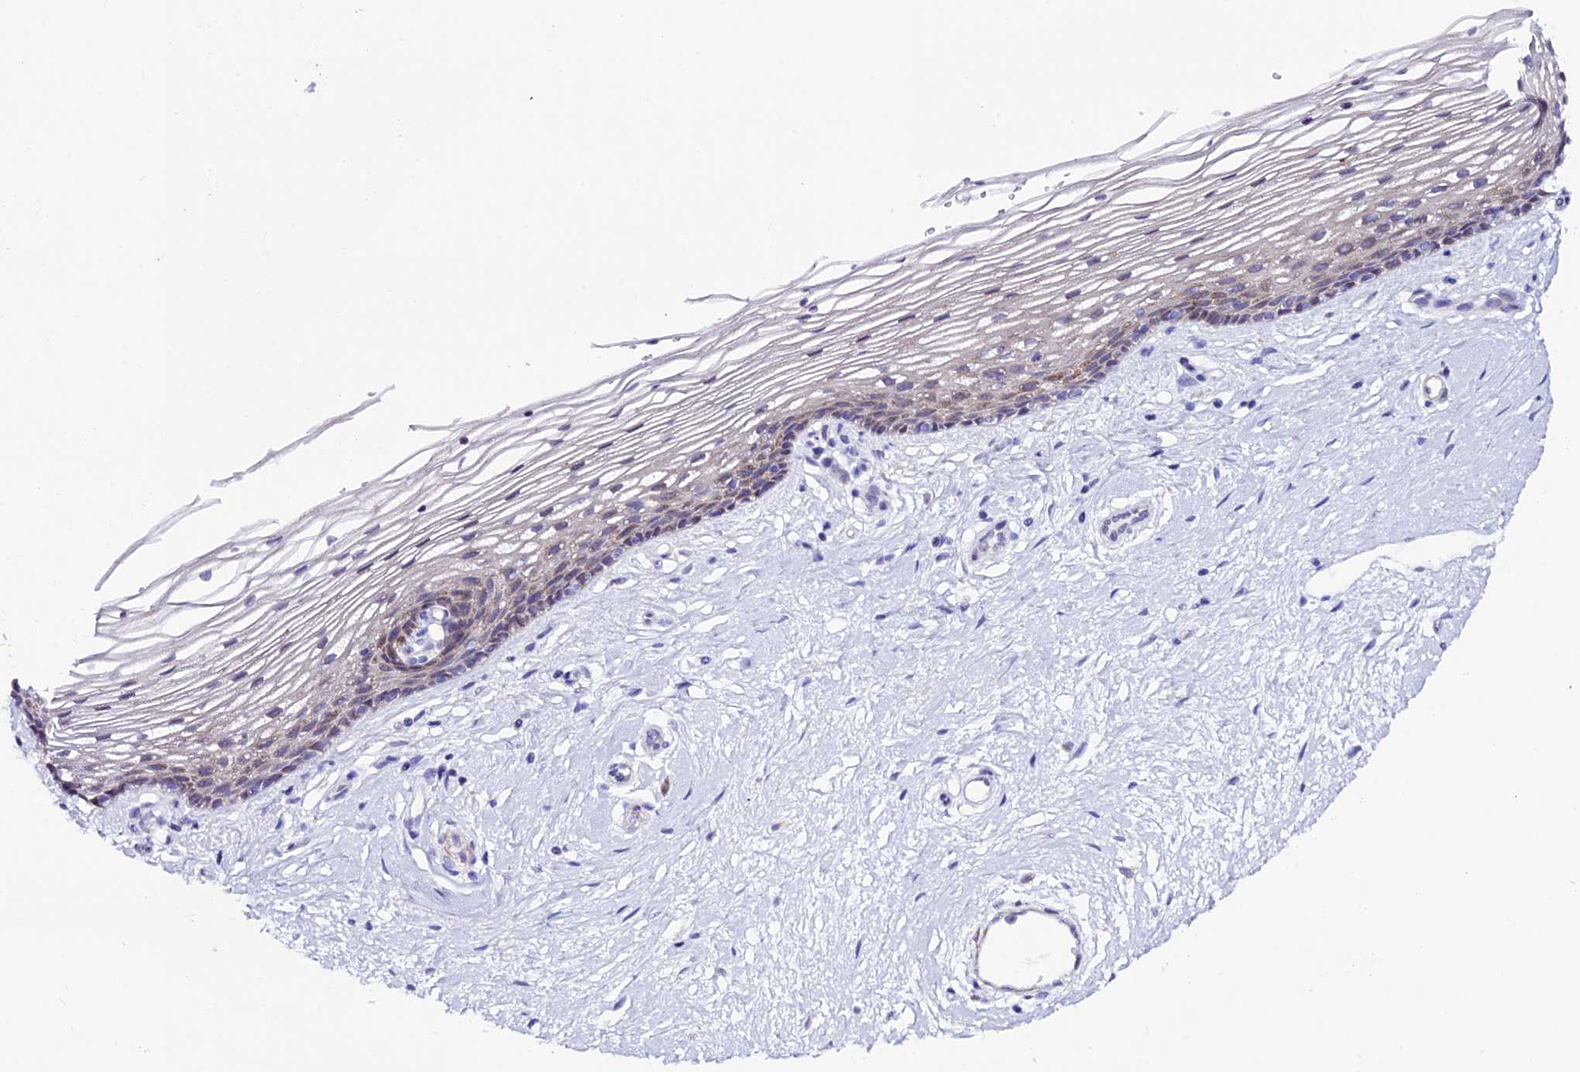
{"staining": {"intensity": "weak", "quantity": "<25%", "location": "cytoplasmic/membranous"}, "tissue": "vagina", "cell_type": "Squamous epithelial cells", "image_type": "normal", "snomed": [{"axis": "morphology", "description": "Normal tissue, NOS"}, {"axis": "topography", "description": "Vagina"}], "caption": "This is a image of IHC staining of benign vagina, which shows no expression in squamous epithelial cells.", "gene": "IGSF6", "patient": {"sex": "female", "age": 46}}